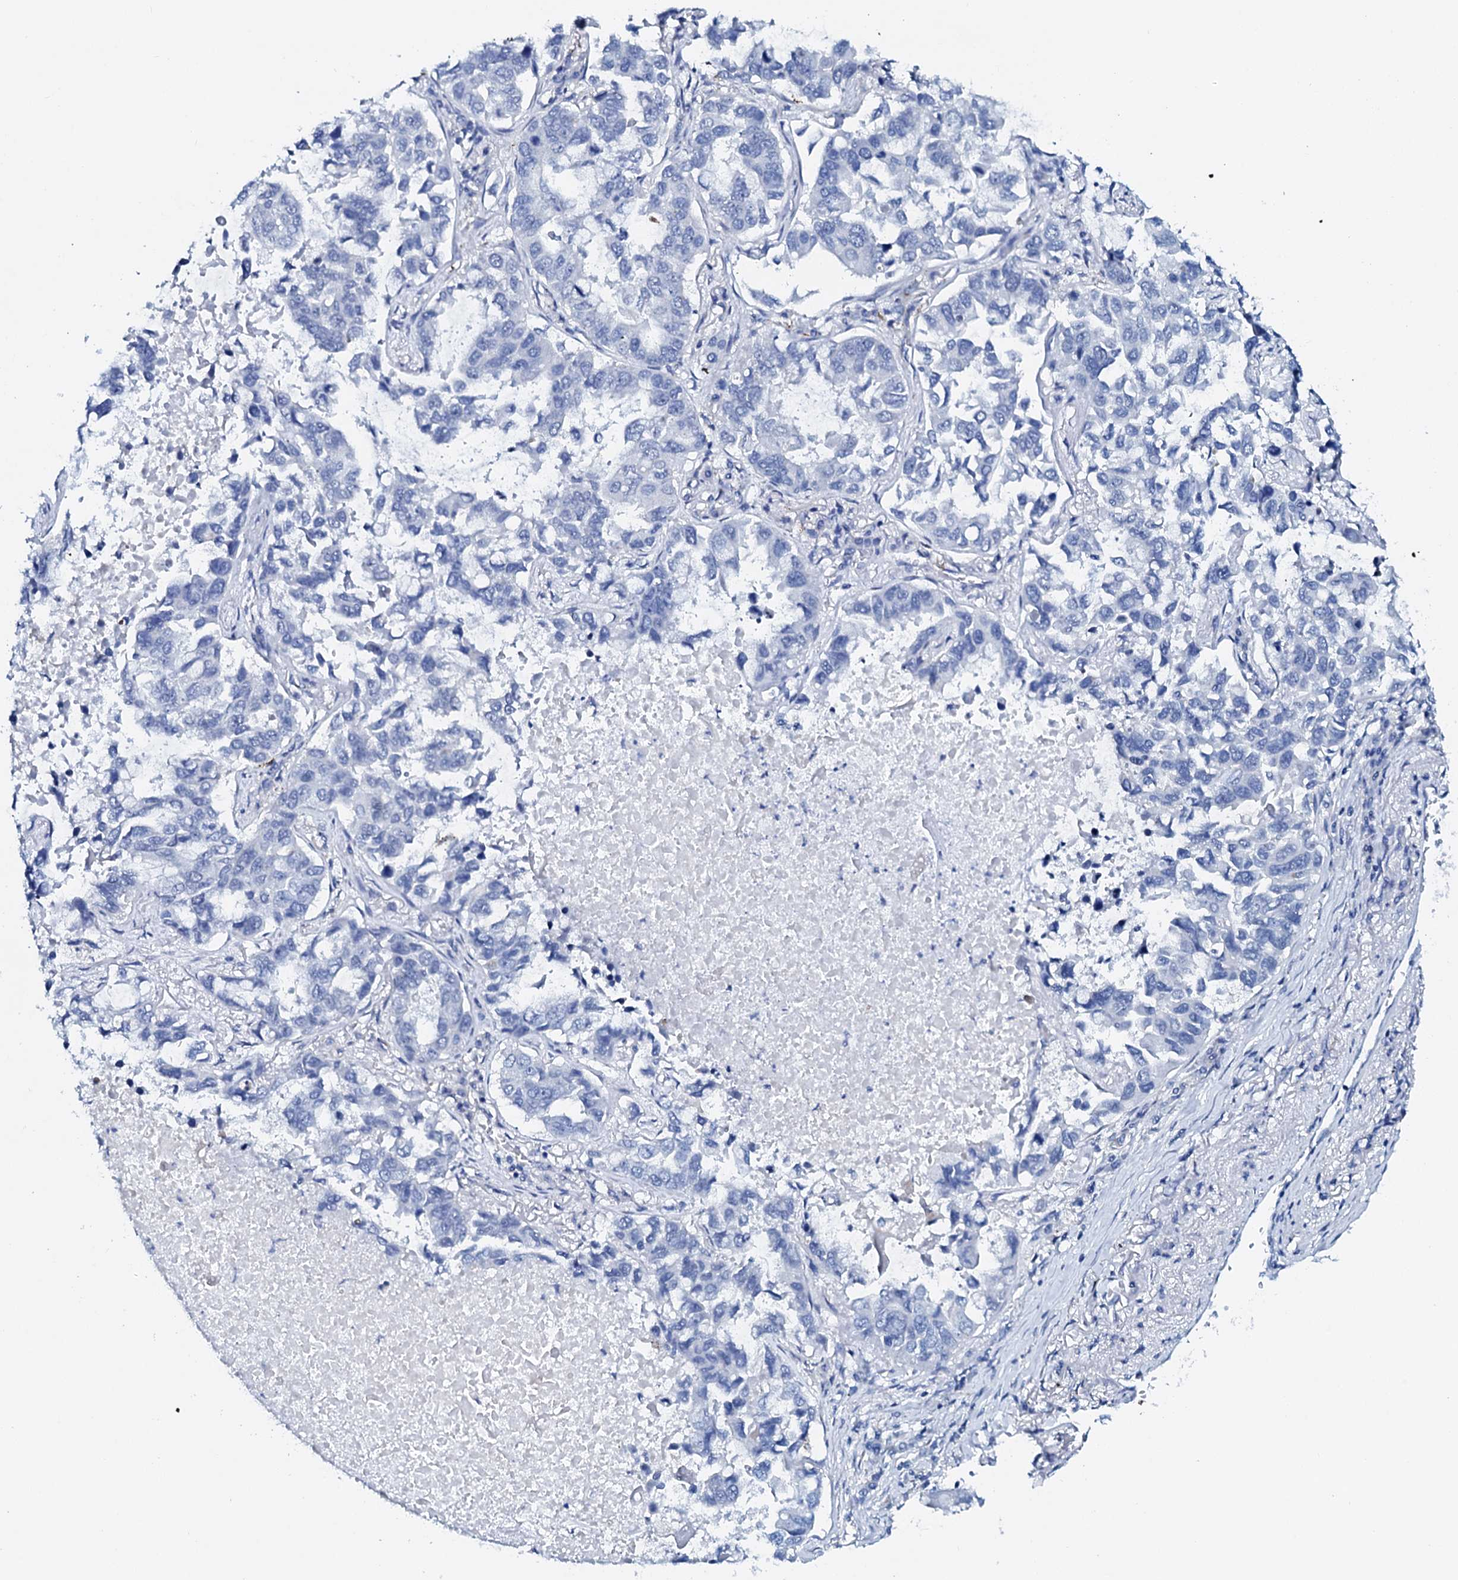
{"staining": {"intensity": "negative", "quantity": "none", "location": "none"}, "tissue": "lung cancer", "cell_type": "Tumor cells", "image_type": "cancer", "snomed": [{"axis": "morphology", "description": "Adenocarcinoma, NOS"}, {"axis": "topography", "description": "Lung"}], "caption": "A high-resolution image shows immunohistochemistry (IHC) staining of lung cancer, which displays no significant staining in tumor cells. (DAB IHC visualized using brightfield microscopy, high magnification).", "gene": "AMER2", "patient": {"sex": "male", "age": 64}}